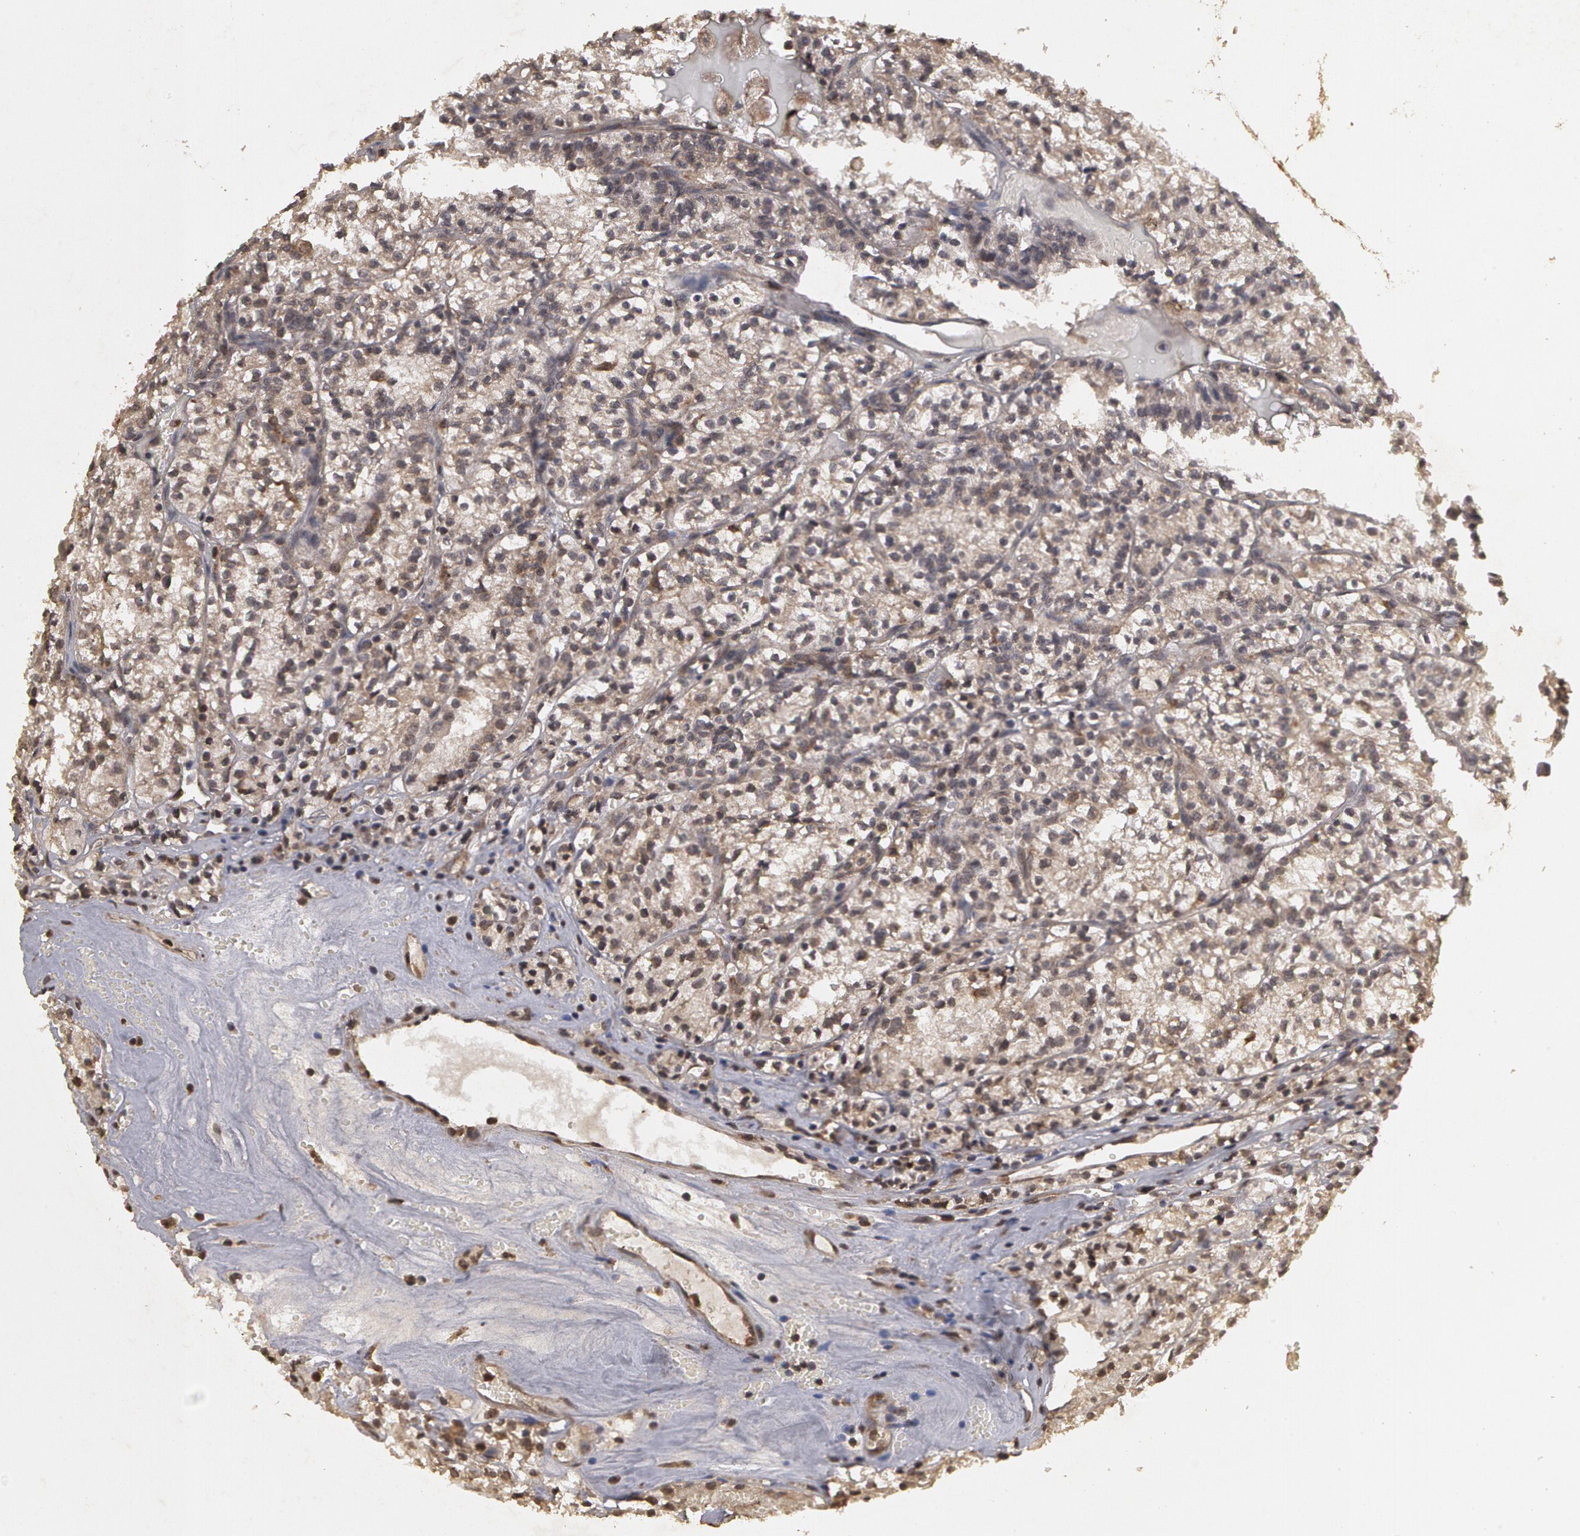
{"staining": {"intensity": "negative", "quantity": "none", "location": "none"}, "tissue": "renal cancer", "cell_type": "Tumor cells", "image_type": "cancer", "snomed": [{"axis": "morphology", "description": "Adenocarcinoma, NOS"}, {"axis": "topography", "description": "Kidney"}], "caption": "Protein analysis of renal cancer shows no significant expression in tumor cells.", "gene": "CALR", "patient": {"sex": "male", "age": 61}}